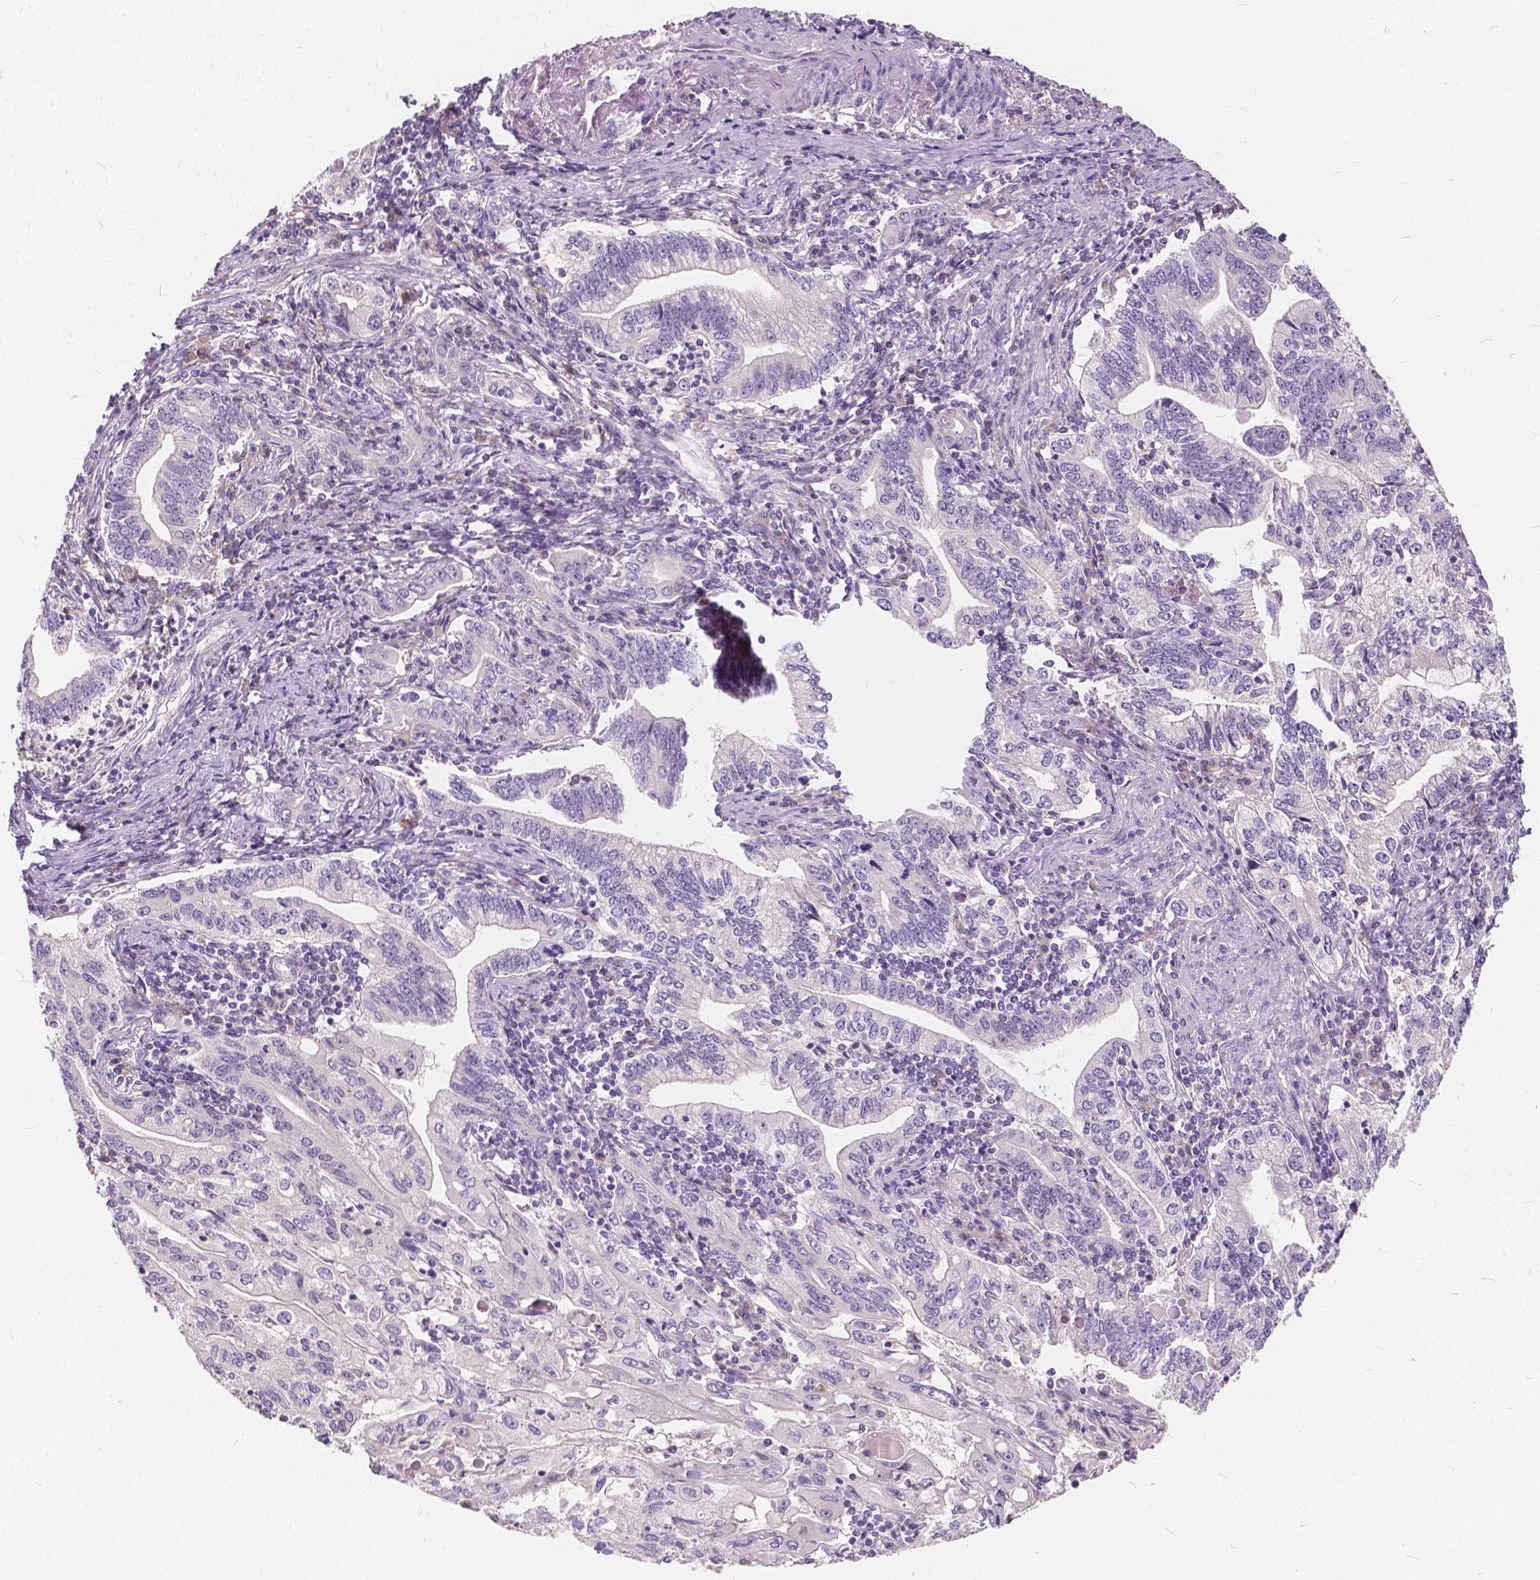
{"staining": {"intensity": "negative", "quantity": "none", "location": "none"}, "tissue": "stomach cancer", "cell_type": "Tumor cells", "image_type": "cancer", "snomed": [{"axis": "morphology", "description": "Adenocarcinoma, NOS"}, {"axis": "topography", "description": "Stomach, lower"}], "caption": "This is an immunohistochemistry (IHC) image of stomach cancer (adenocarcinoma). There is no staining in tumor cells.", "gene": "KIAA0513", "patient": {"sex": "female", "age": 72}}